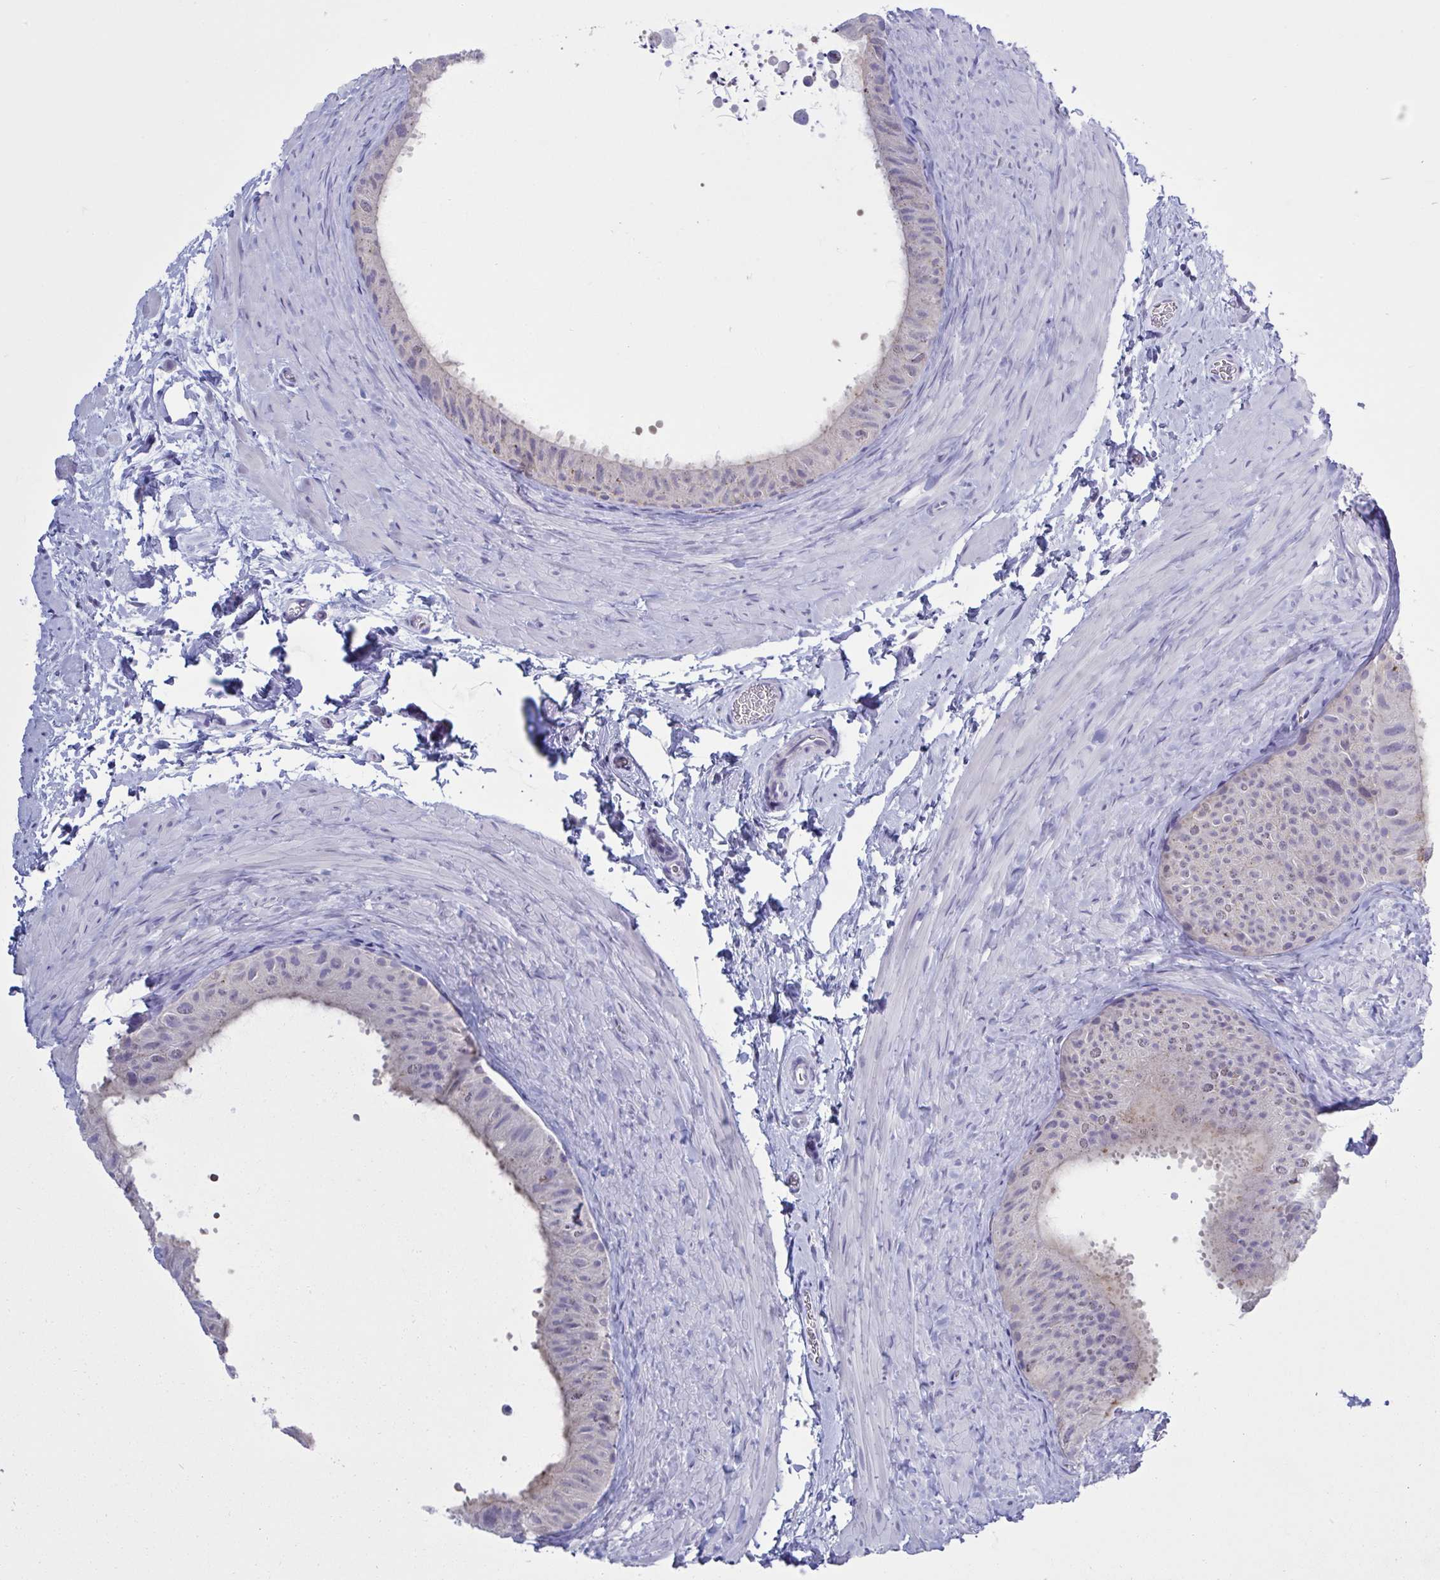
{"staining": {"intensity": "negative", "quantity": "none", "location": "none"}, "tissue": "epididymis", "cell_type": "Glandular cells", "image_type": "normal", "snomed": [{"axis": "morphology", "description": "Normal tissue, NOS"}, {"axis": "topography", "description": "Epididymis, spermatic cord, NOS"}, {"axis": "topography", "description": "Epididymis"}], "caption": "High magnification brightfield microscopy of benign epididymis stained with DAB (brown) and counterstained with hematoxylin (blue): glandular cells show no significant positivity.", "gene": "CHMP5", "patient": {"sex": "male", "age": 31}}